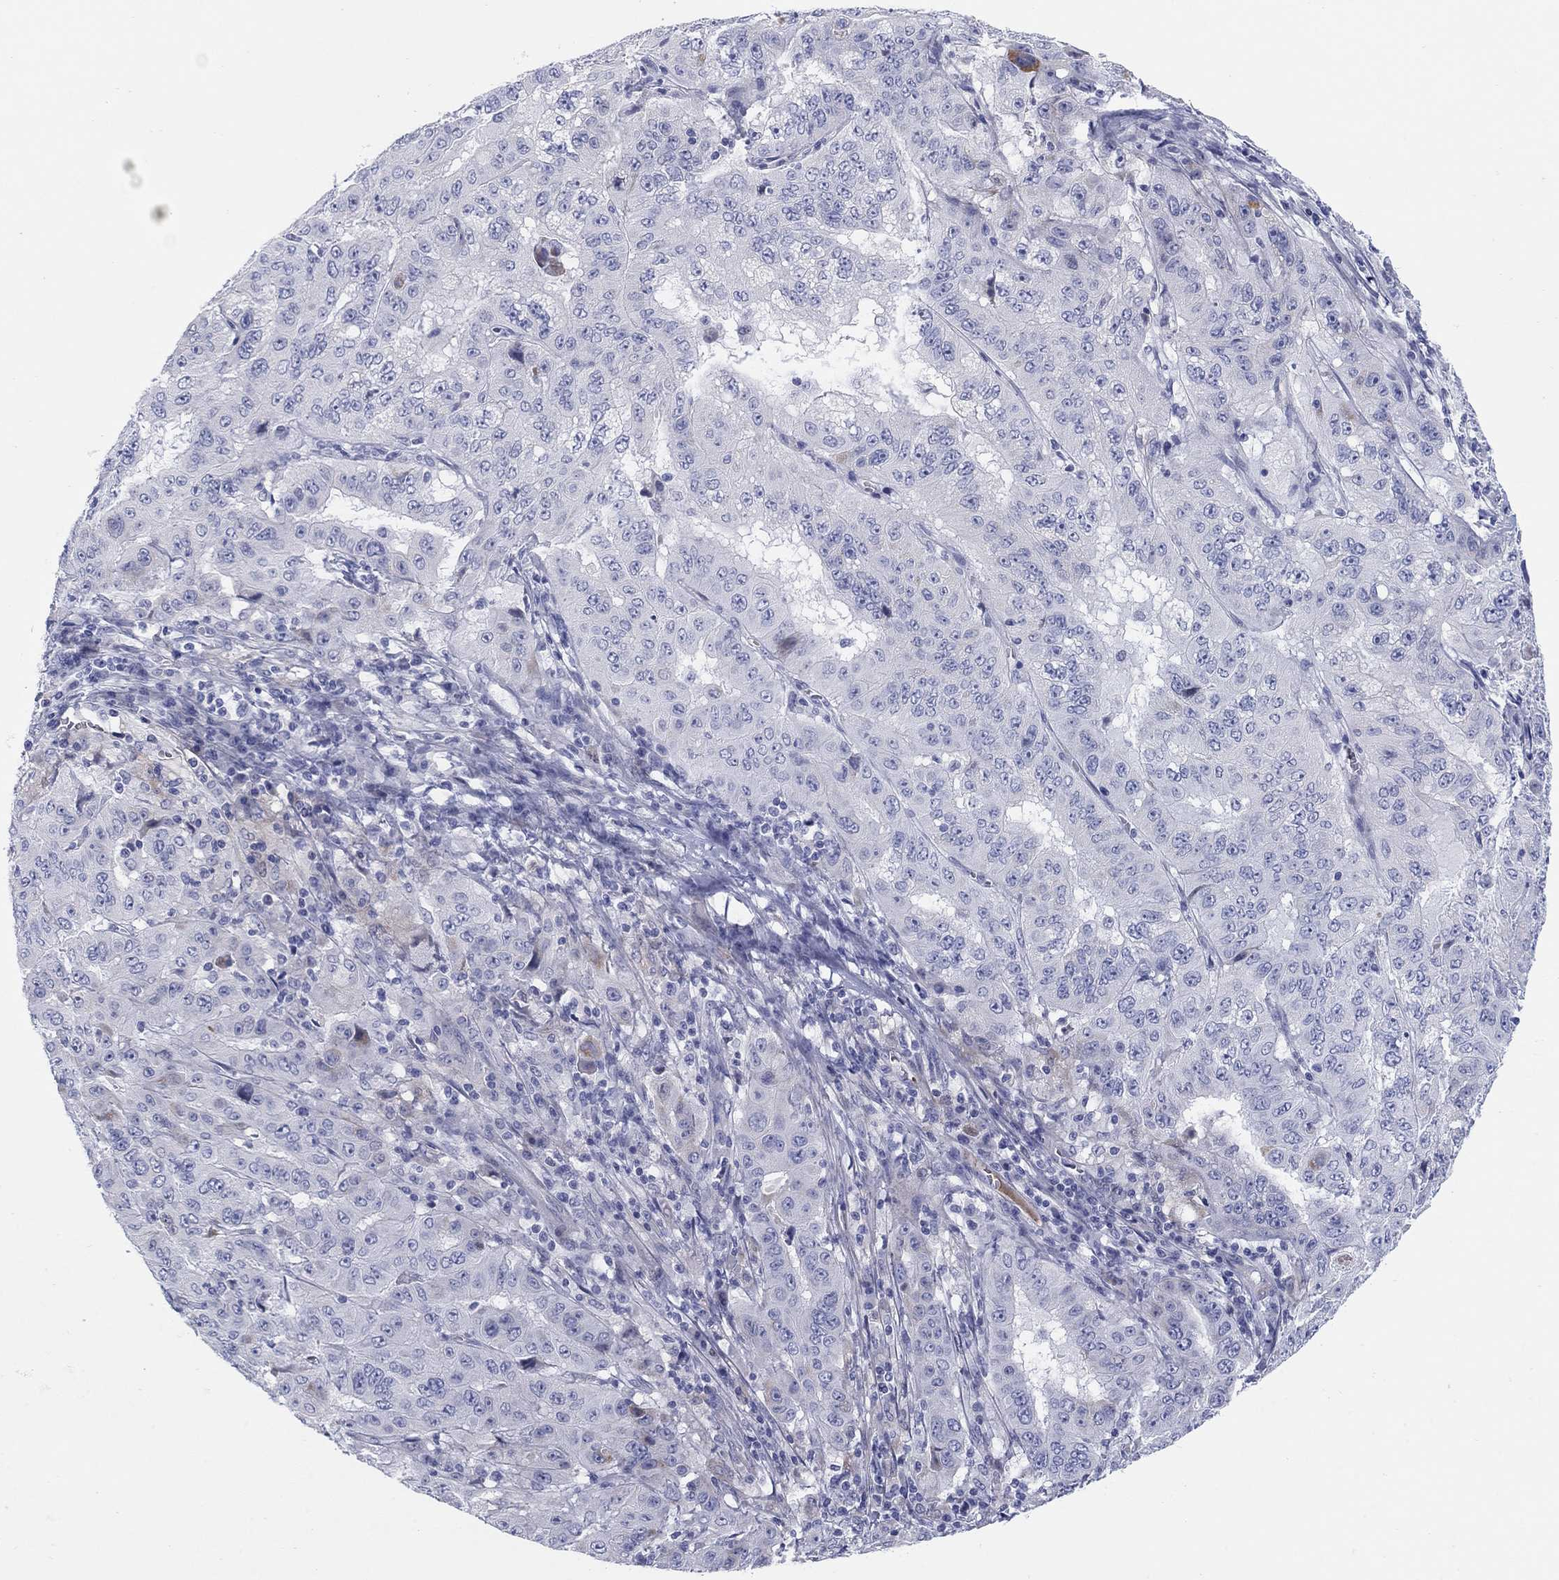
{"staining": {"intensity": "negative", "quantity": "none", "location": "none"}, "tissue": "pancreatic cancer", "cell_type": "Tumor cells", "image_type": "cancer", "snomed": [{"axis": "morphology", "description": "Adenocarcinoma, NOS"}, {"axis": "topography", "description": "Pancreas"}], "caption": "Photomicrograph shows no protein positivity in tumor cells of pancreatic adenocarcinoma tissue.", "gene": "HEATR4", "patient": {"sex": "male", "age": 63}}